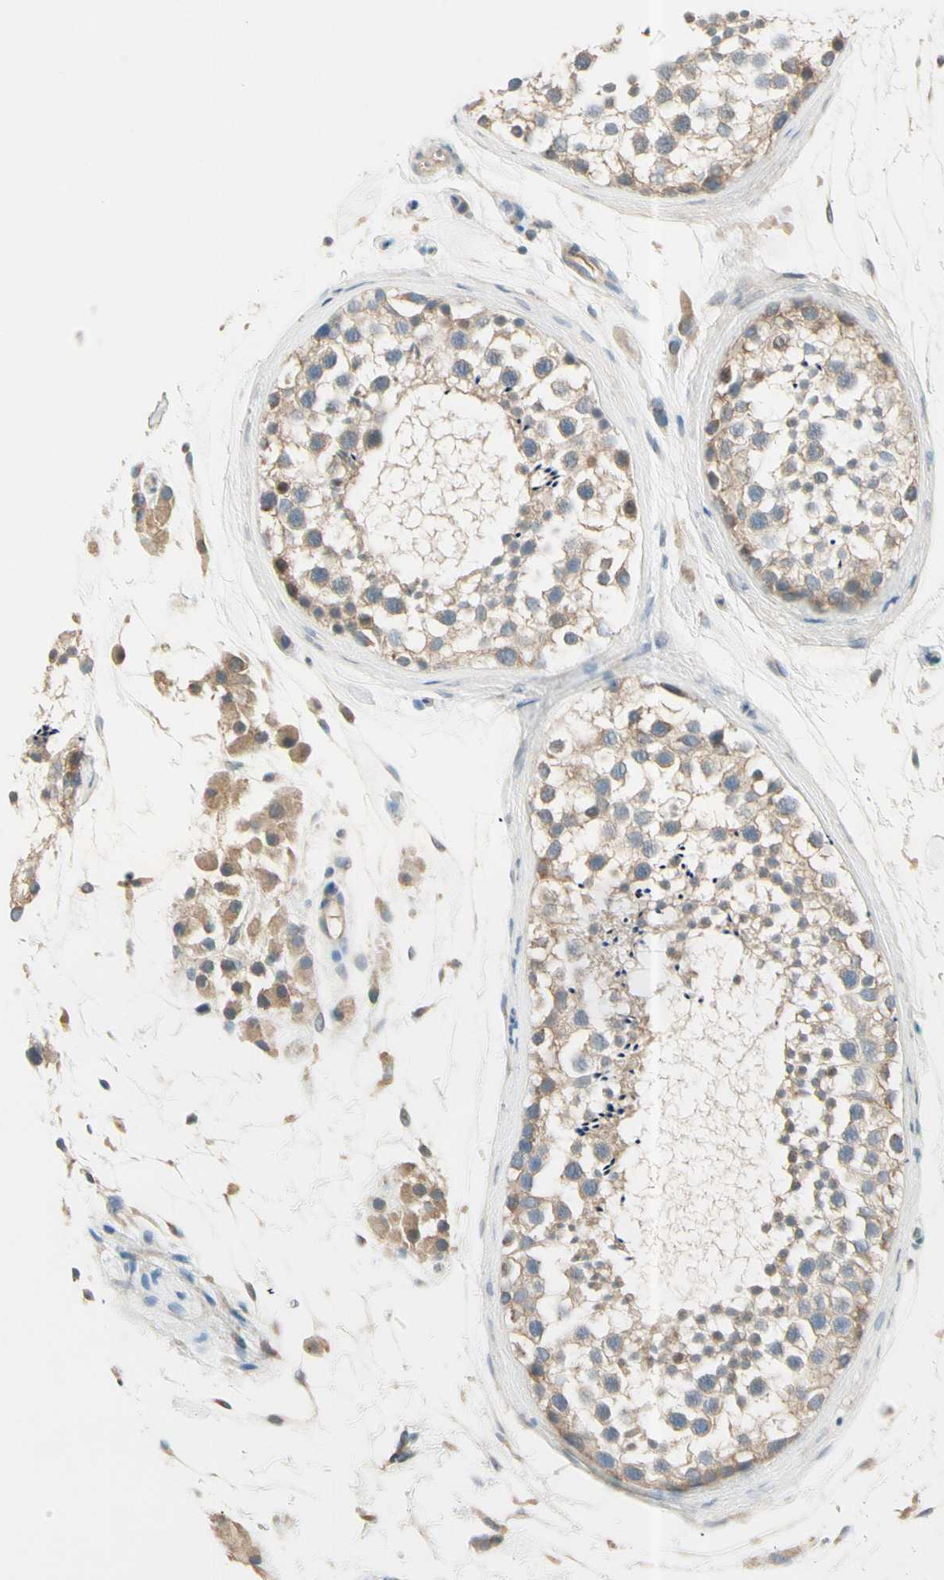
{"staining": {"intensity": "moderate", "quantity": "25%-75%", "location": "cytoplasmic/membranous"}, "tissue": "testis", "cell_type": "Cells in seminiferous ducts", "image_type": "normal", "snomed": [{"axis": "morphology", "description": "Normal tissue, NOS"}, {"axis": "topography", "description": "Testis"}], "caption": "This photomicrograph reveals immunohistochemistry (IHC) staining of normal human testis, with medium moderate cytoplasmic/membranous positivity in approximately 25%-75% of cells in seminiferous ducts.", "gene": "CYP2E1", "patient": {"sex": "male", "age": 46}}